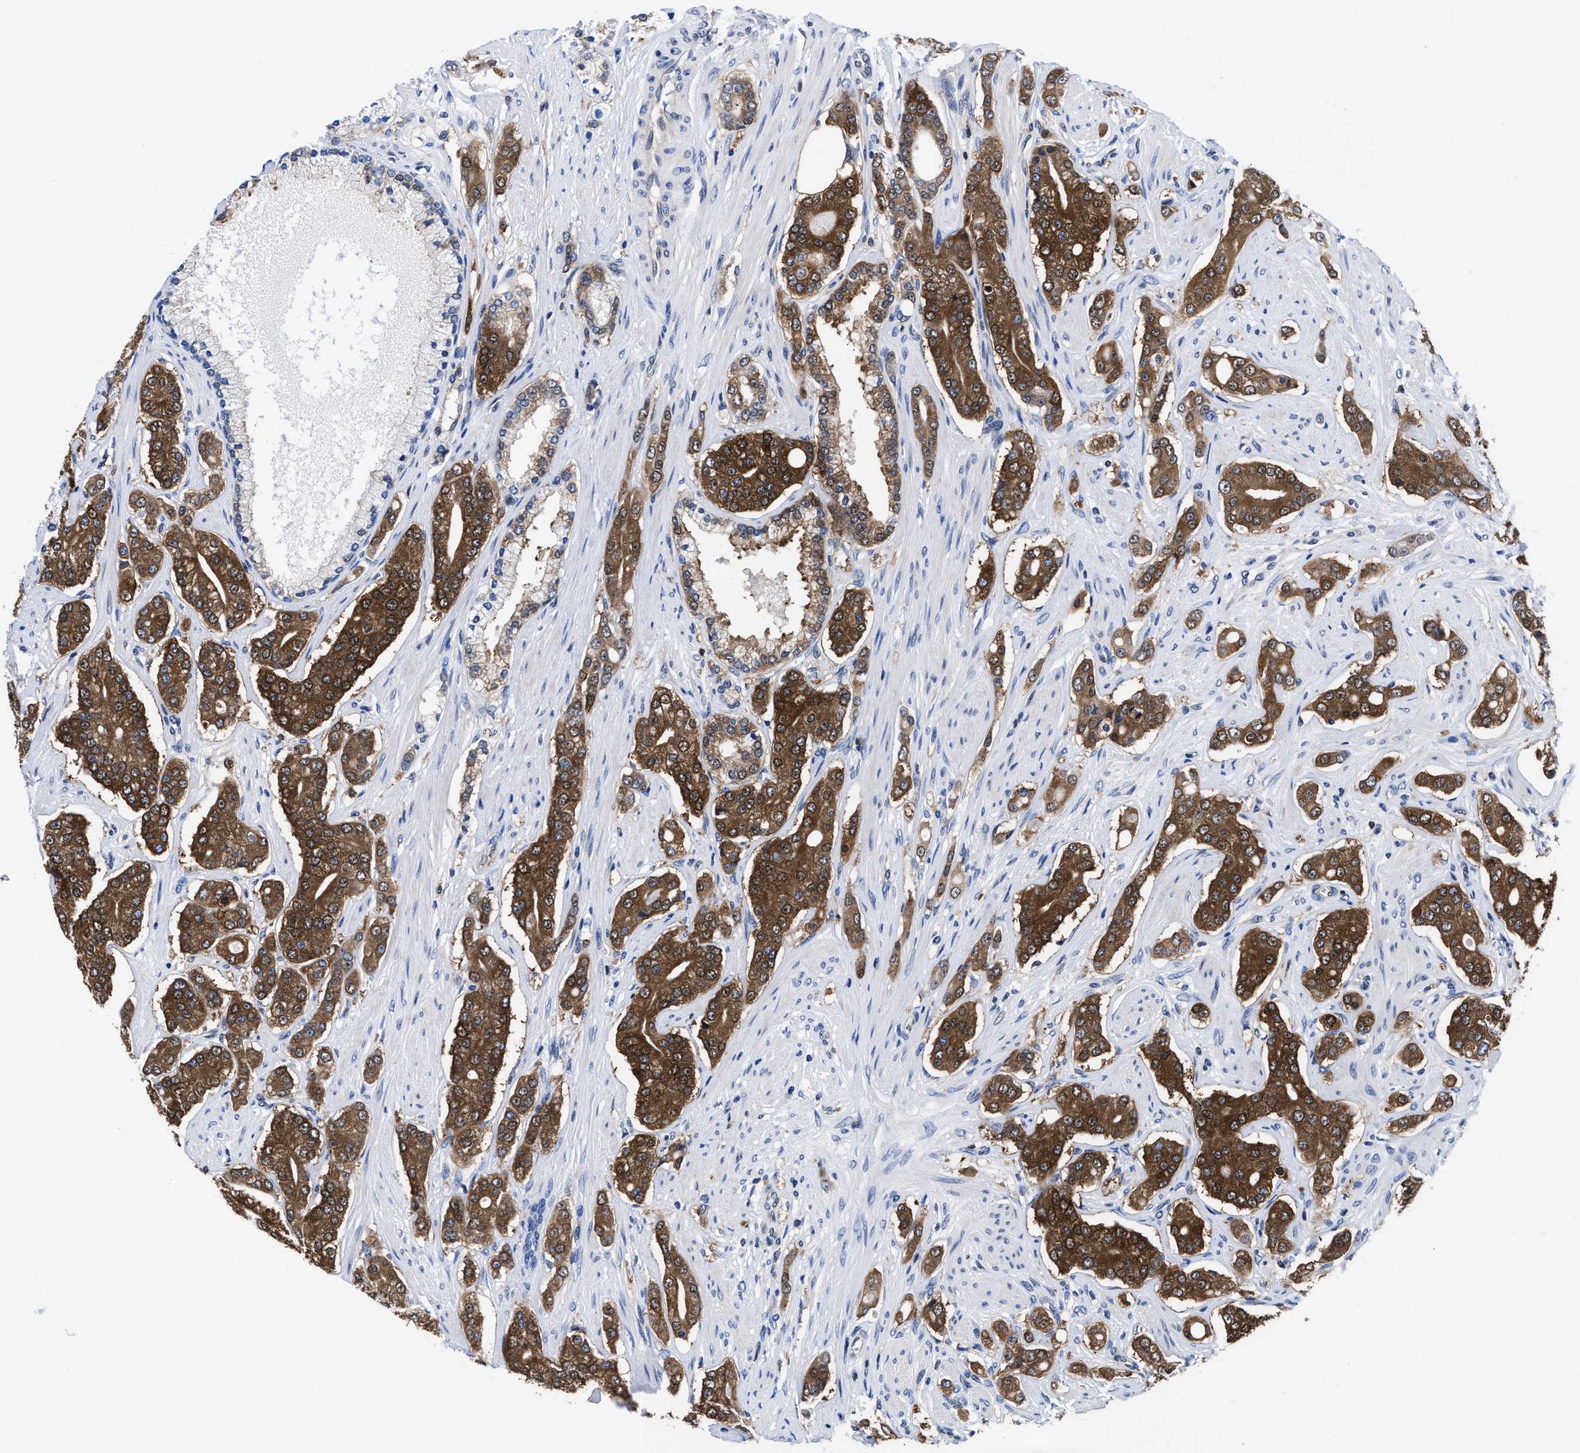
{"staining": {"intensity": "strong", "quantity": ">75%", "location": "cytoplasmic/membranous"}, "tissue": "prostate cancer", "cell_type": "Tumor cells", "image_type": "cancer", "snomed": [{"axis": "morphology", "description": "Adenocarcinoma, High grade"}, {"axis": "topography", "description": "Prostate"}], "caption": "Prostate adenocarcinoma (high-grade) stained with a brown dye displays strong cytoplasmic/membranous positive positivity in about >75% of tumor cells.", "gene": "ACLY", "patient": {"sex": "male", "age": 71}}